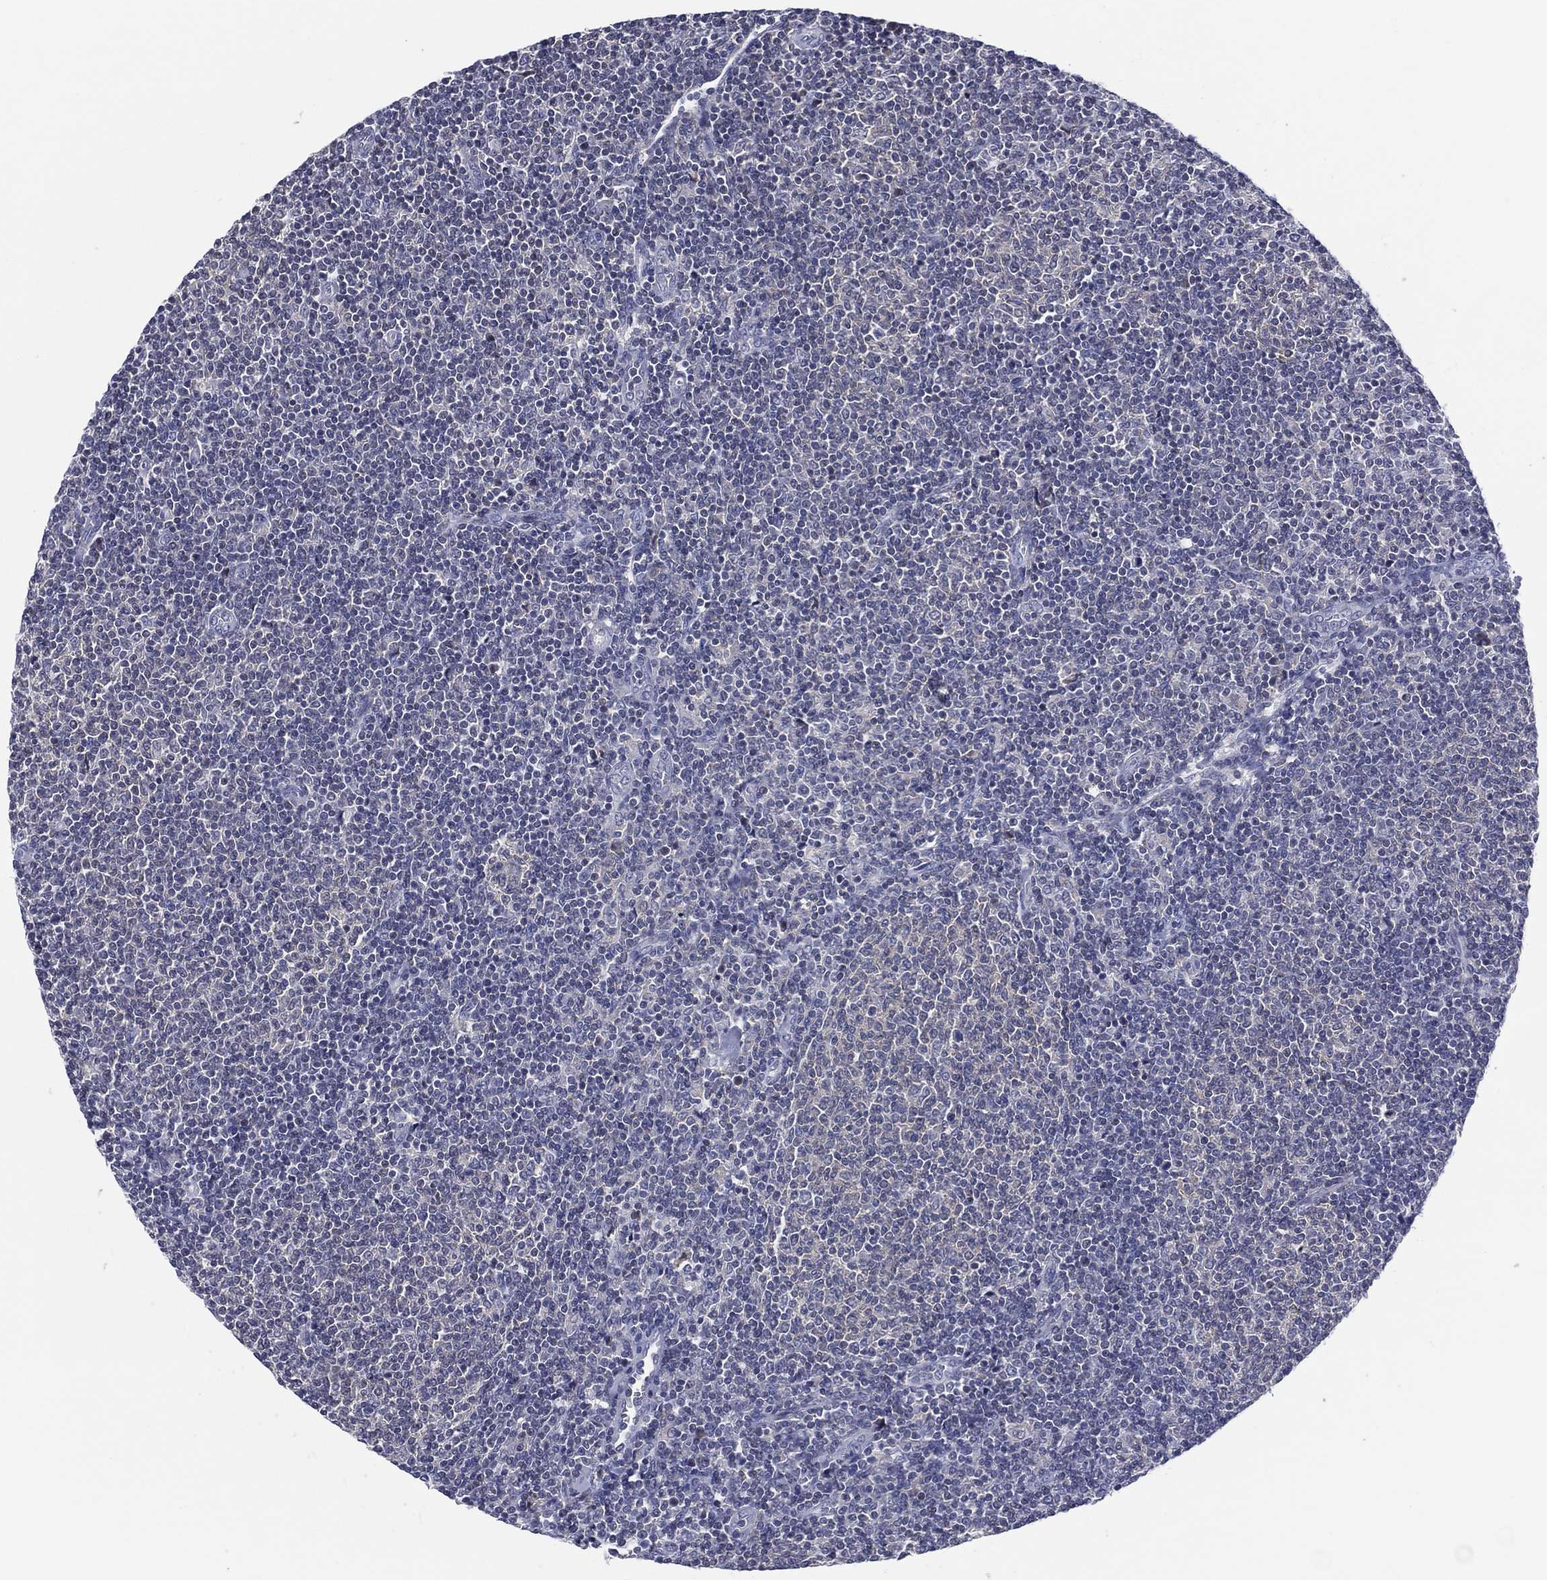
{"staining": {"intensity": "negative", "quantity": "none", "location": "none"}, "tissue": "lymphoma", "cell_type": "Tumor cells", "image_type": "cancer", "snomed": [{"axis": "morphology", "description": "Malignant lymphoma, non-Hodgkin's type, Low grade"}, {"axis": "topography", "description": "Lymph node"}], "caption": "IHC of human lymphoma displays no staining in tumor cells.", "gene": "TRIM31", "patient": {"sex": "male", "age": 52}}